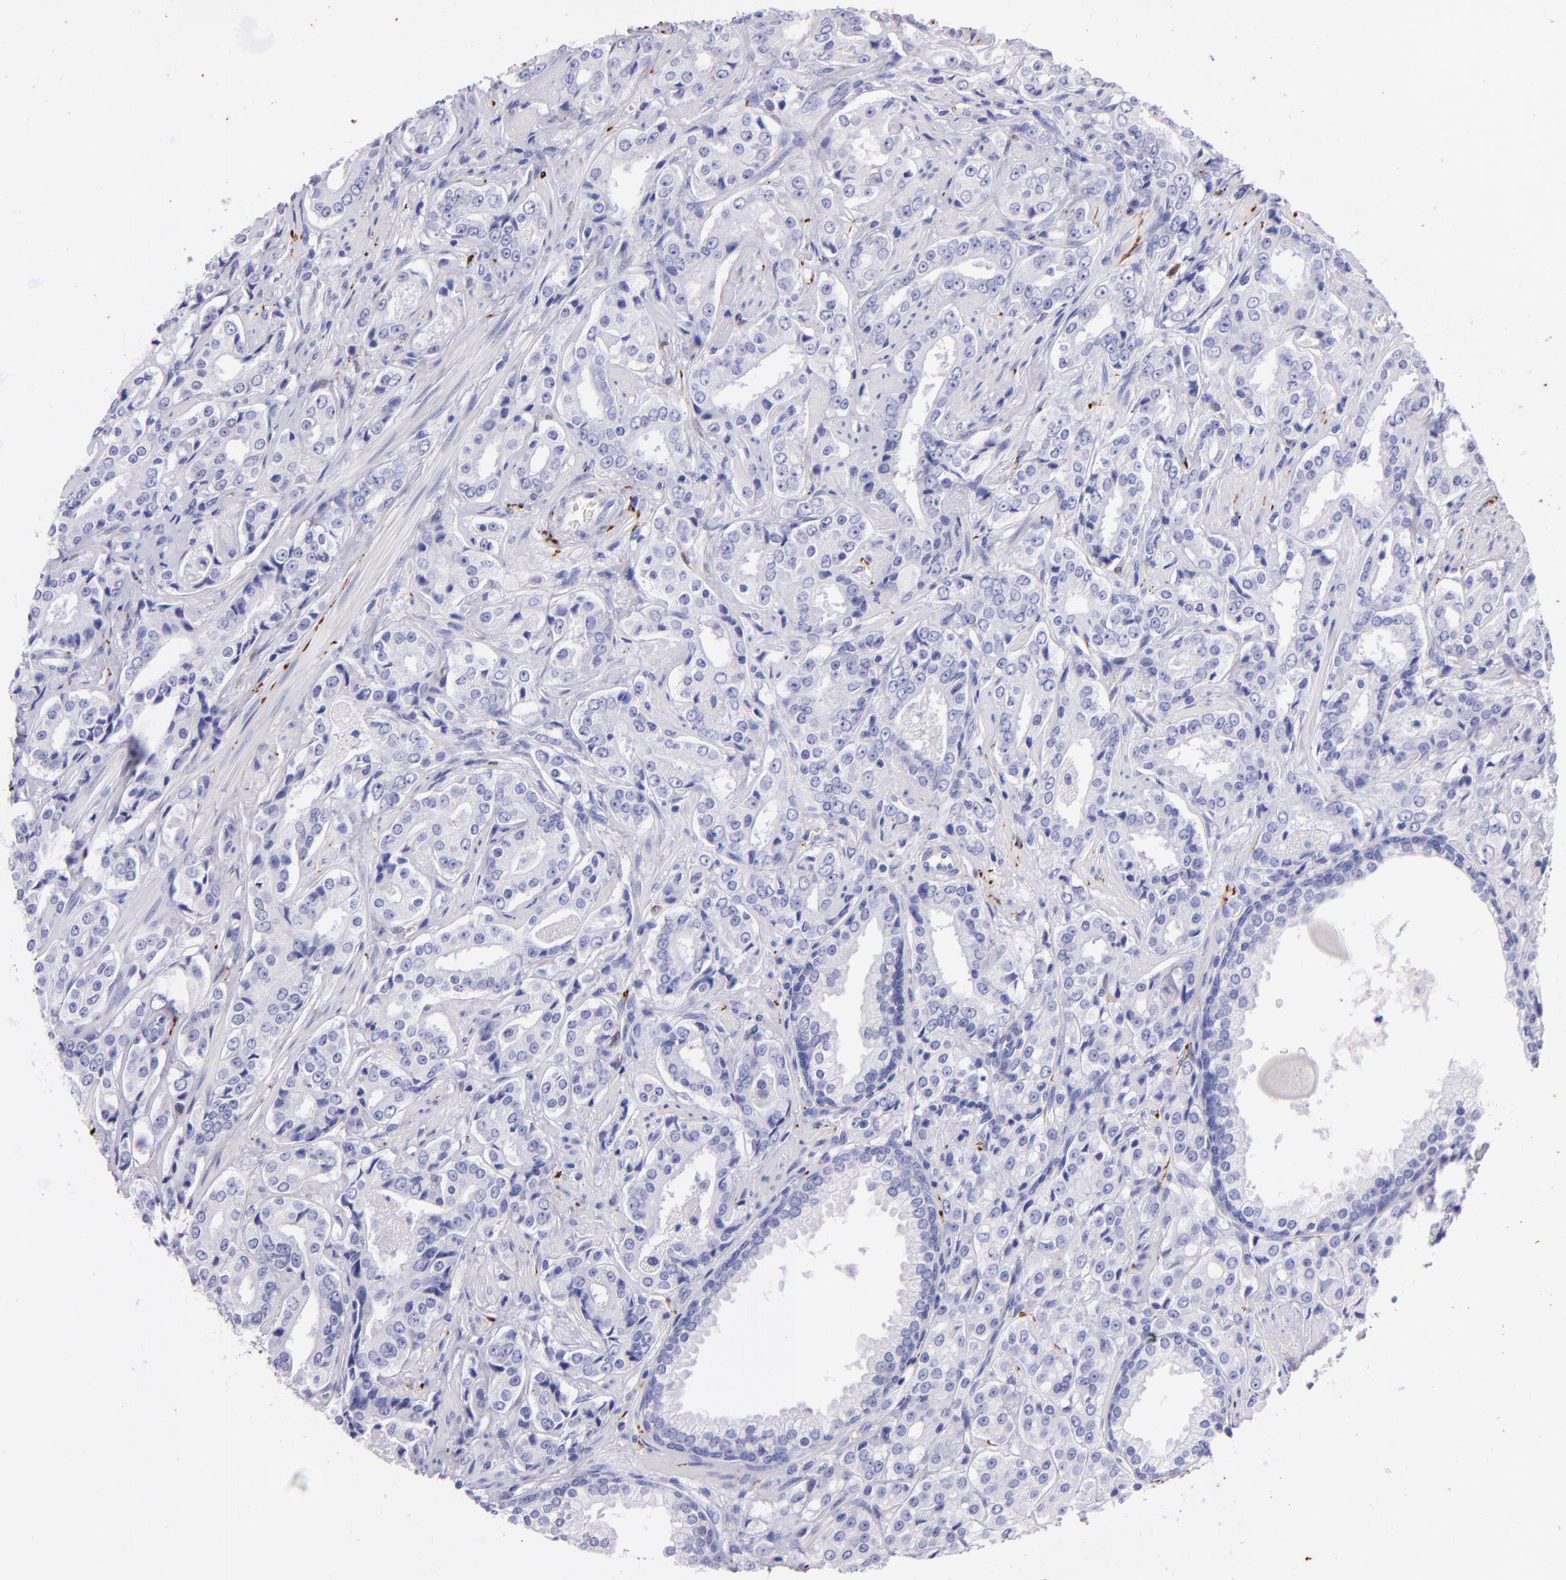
{"staining": {"intensity": "negative", "quantity": "none", "location": "none"}, "tissue": "prostate cancer", "cell_type": "Tumor cells", "image_type": "cancer", "snomed": [{"axis": "morphology", "description": "Adenocarcinoma, Medium grade"}, {"axis": "topography", "description": "Prostate"}], "caption": "The IHC histopathology image has no significant positivity in tumor cells of adenocarcinoma (medium-grade) (prostate) tissue. (DAB (3,3'-diaminobenzidine) immunohistochemistry with hematoxylin counter stain).", "gene": "UCHL1", "patient": {"sex": "male", "age": 60}}